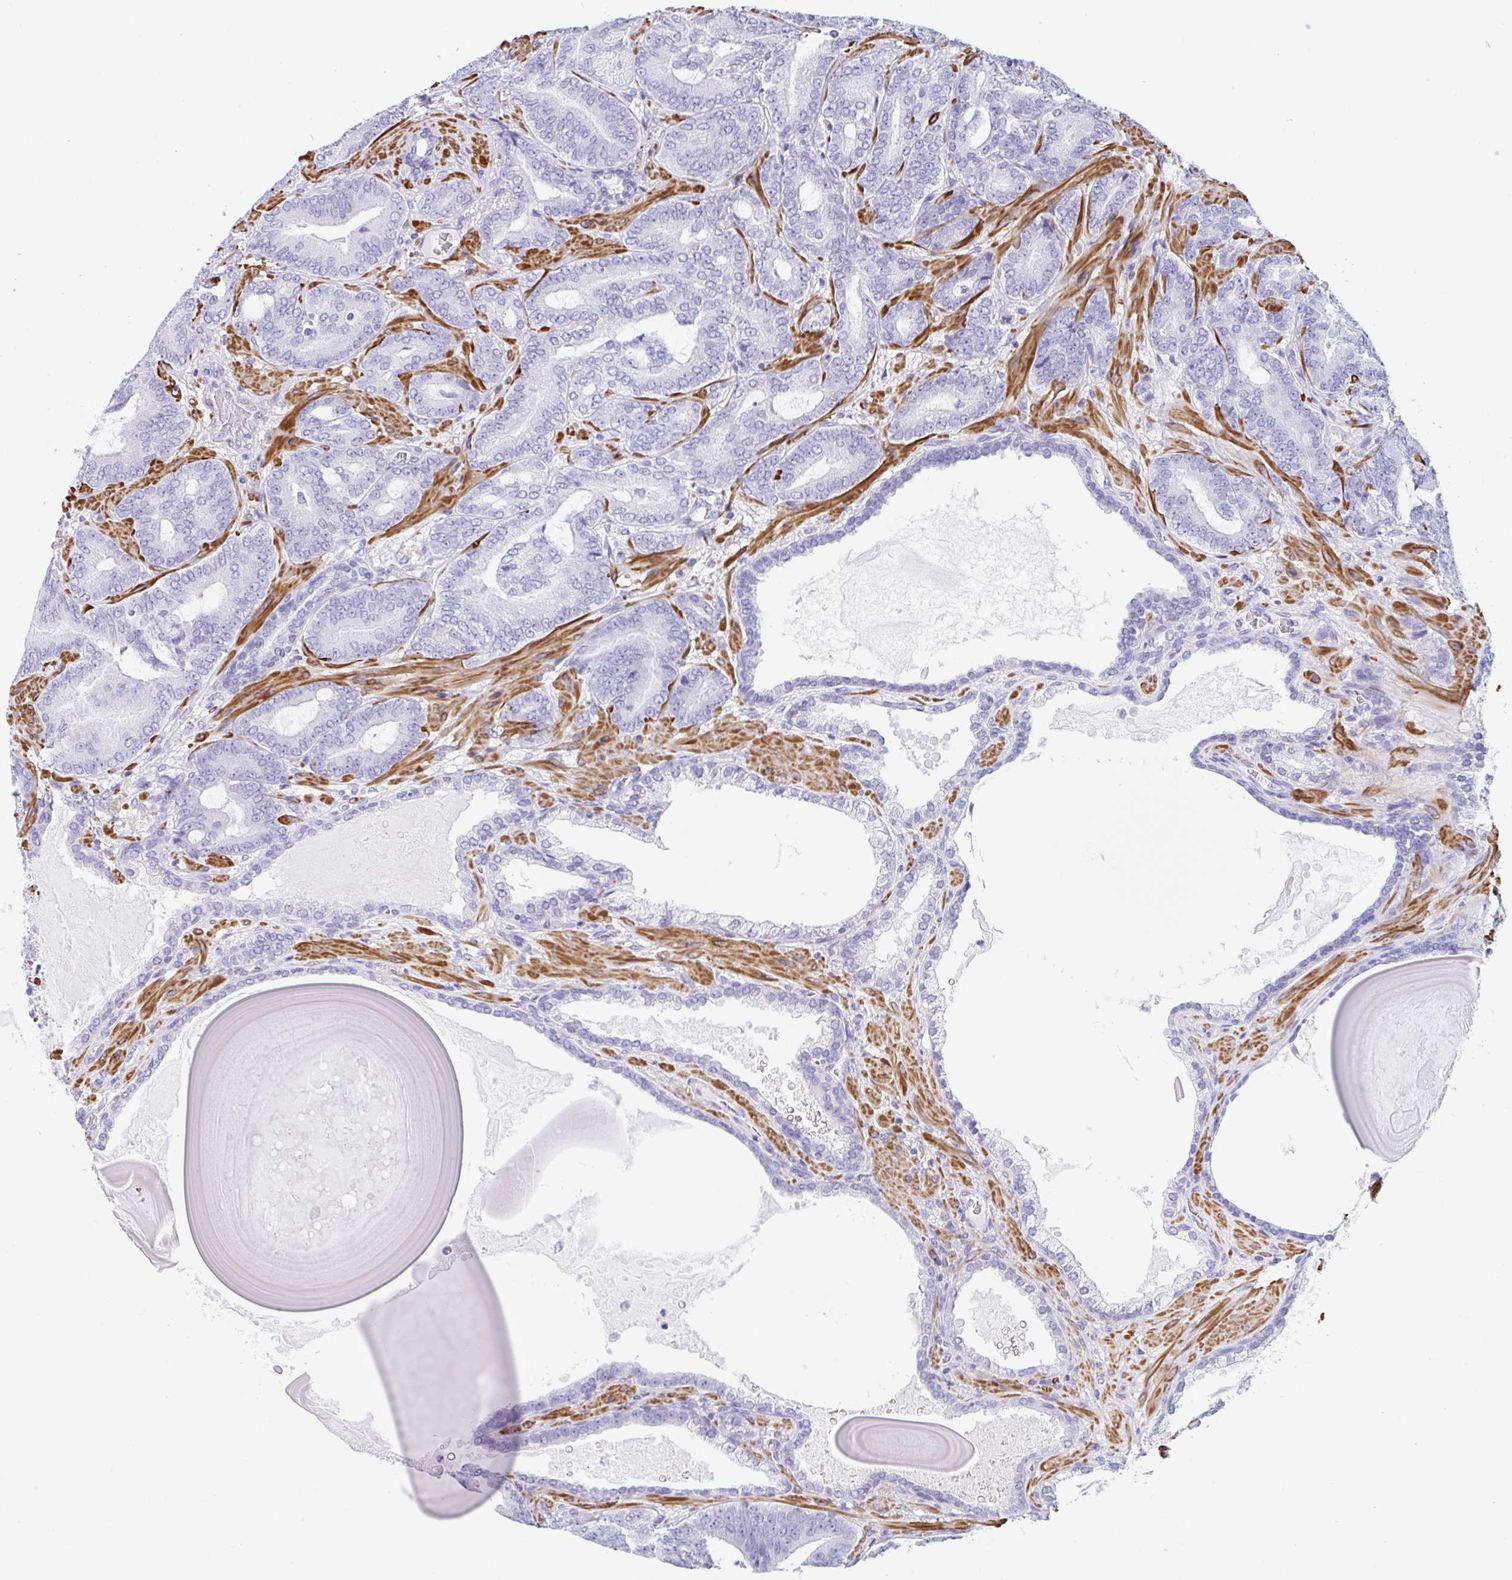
{"staining": {"intensity": "negative", "quantity": "none", "location": "none"}, "tissue": "prostate cancer", "cell_type": "Tumor cells", "image_type": "cancer", "snomed": [{"axis": "morphology", "description": "Adenocarcinoma, High grade"}, {"axis": "topography", "description": "Prostate"}], "caption": "This is a photomicrograph of immunohistochemistry (IHC) staining of prostate cancer (adenocarcinoma (high-grade)), which shows no staining in tumor cells.", "gene": "TAS2R41", "patient": {"sex": "male", "age": 62}}